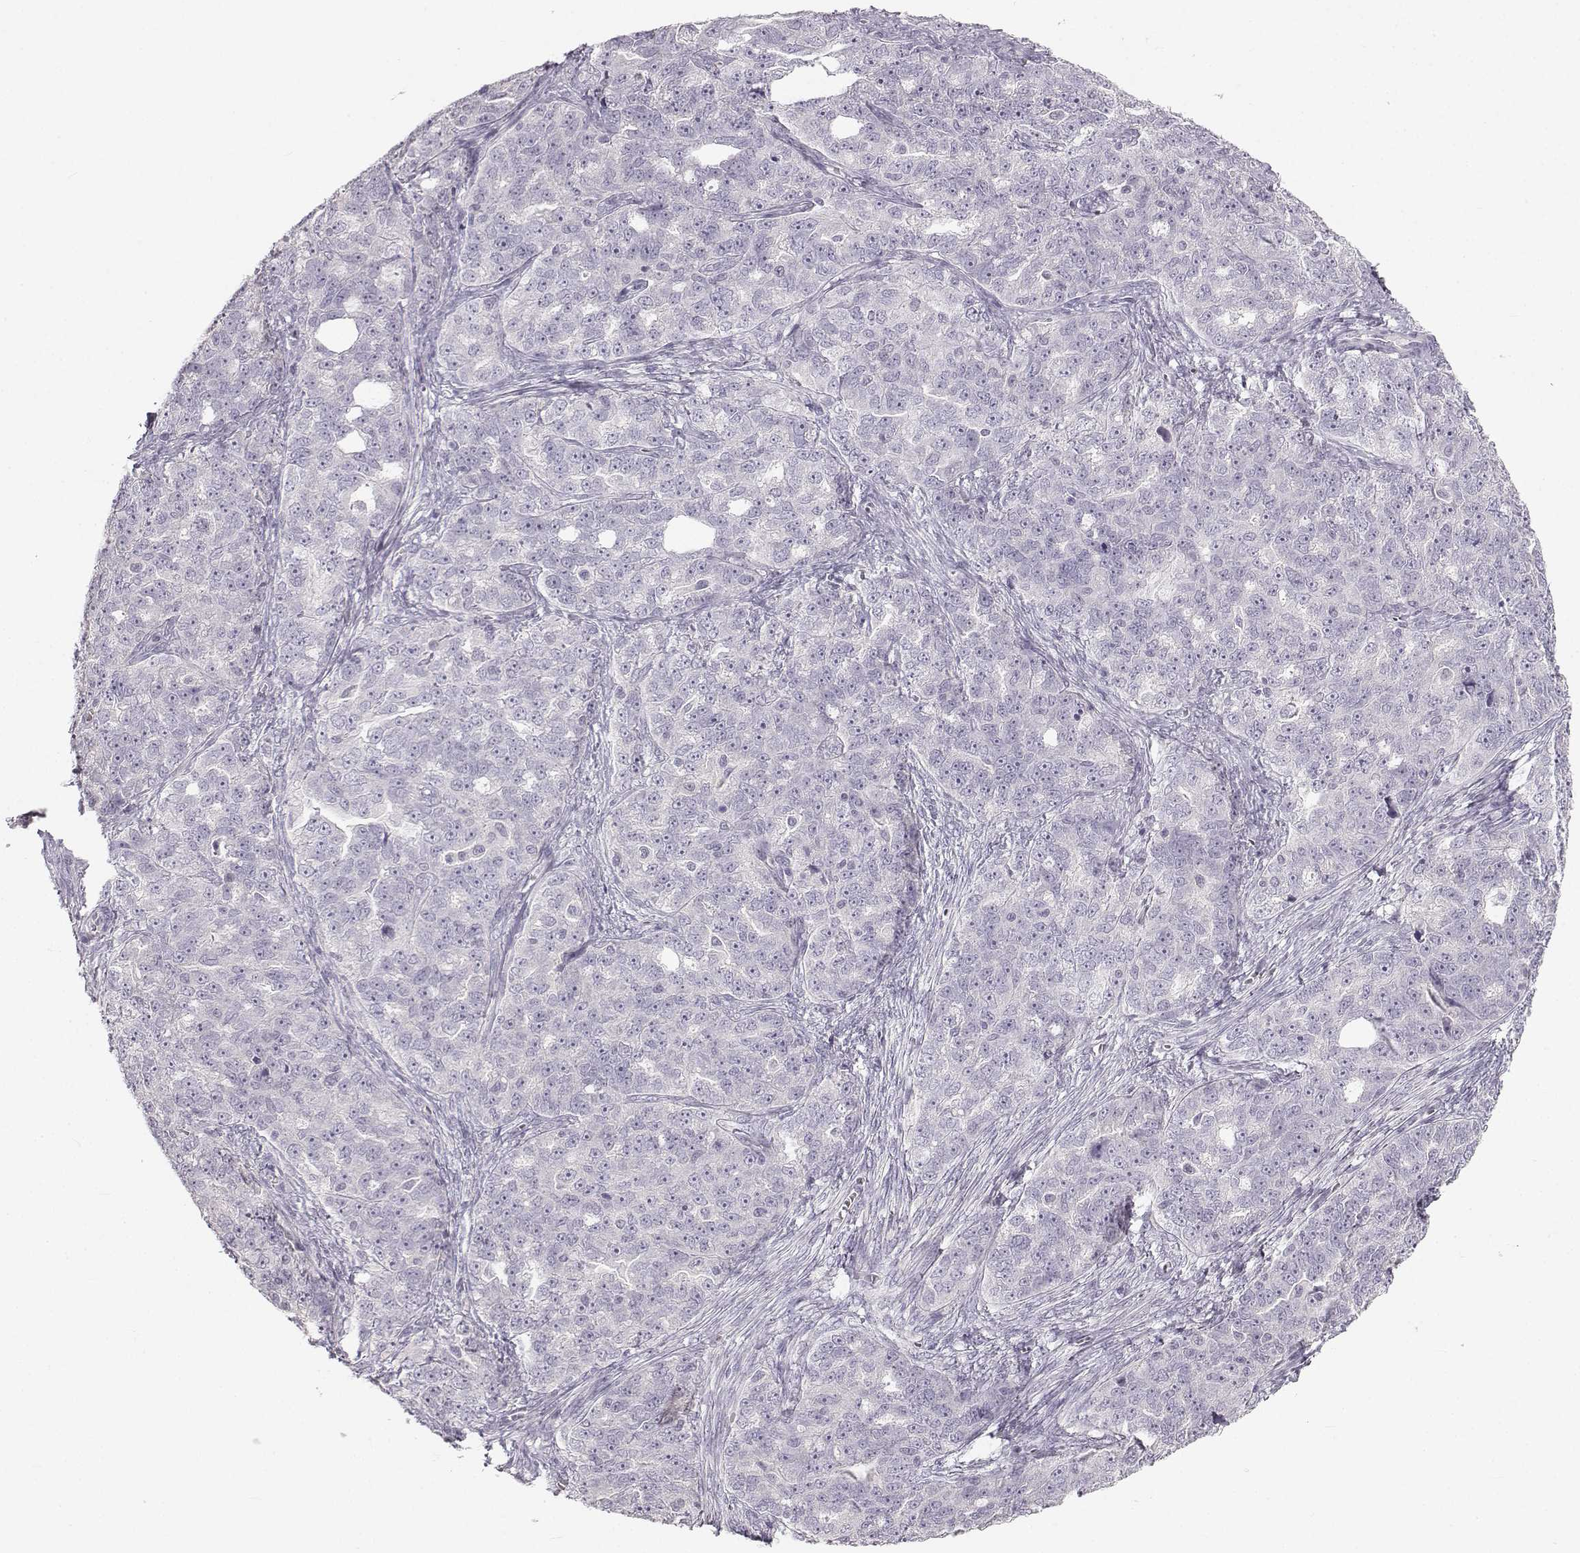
{"staining": {"intensity": "negative", "quantity": "none", "location": "none"}, "tissue": "ovarian cancer", "cell_type": "Tumor cells", "image_type": "cancer", "snomed": [{"axis": "morphology", "description": "Cystadenocarcinoma, serous, NOS"}, {"axis": "topography", "description": "Ovary"}], "caption": "Histopathology image shows no protein expression in tumor cells of ovarian cancer (serous cystadenocarcinoma) tissue.", "gene": "OIP5", "patient": {"sex": "female", "age": 51}}